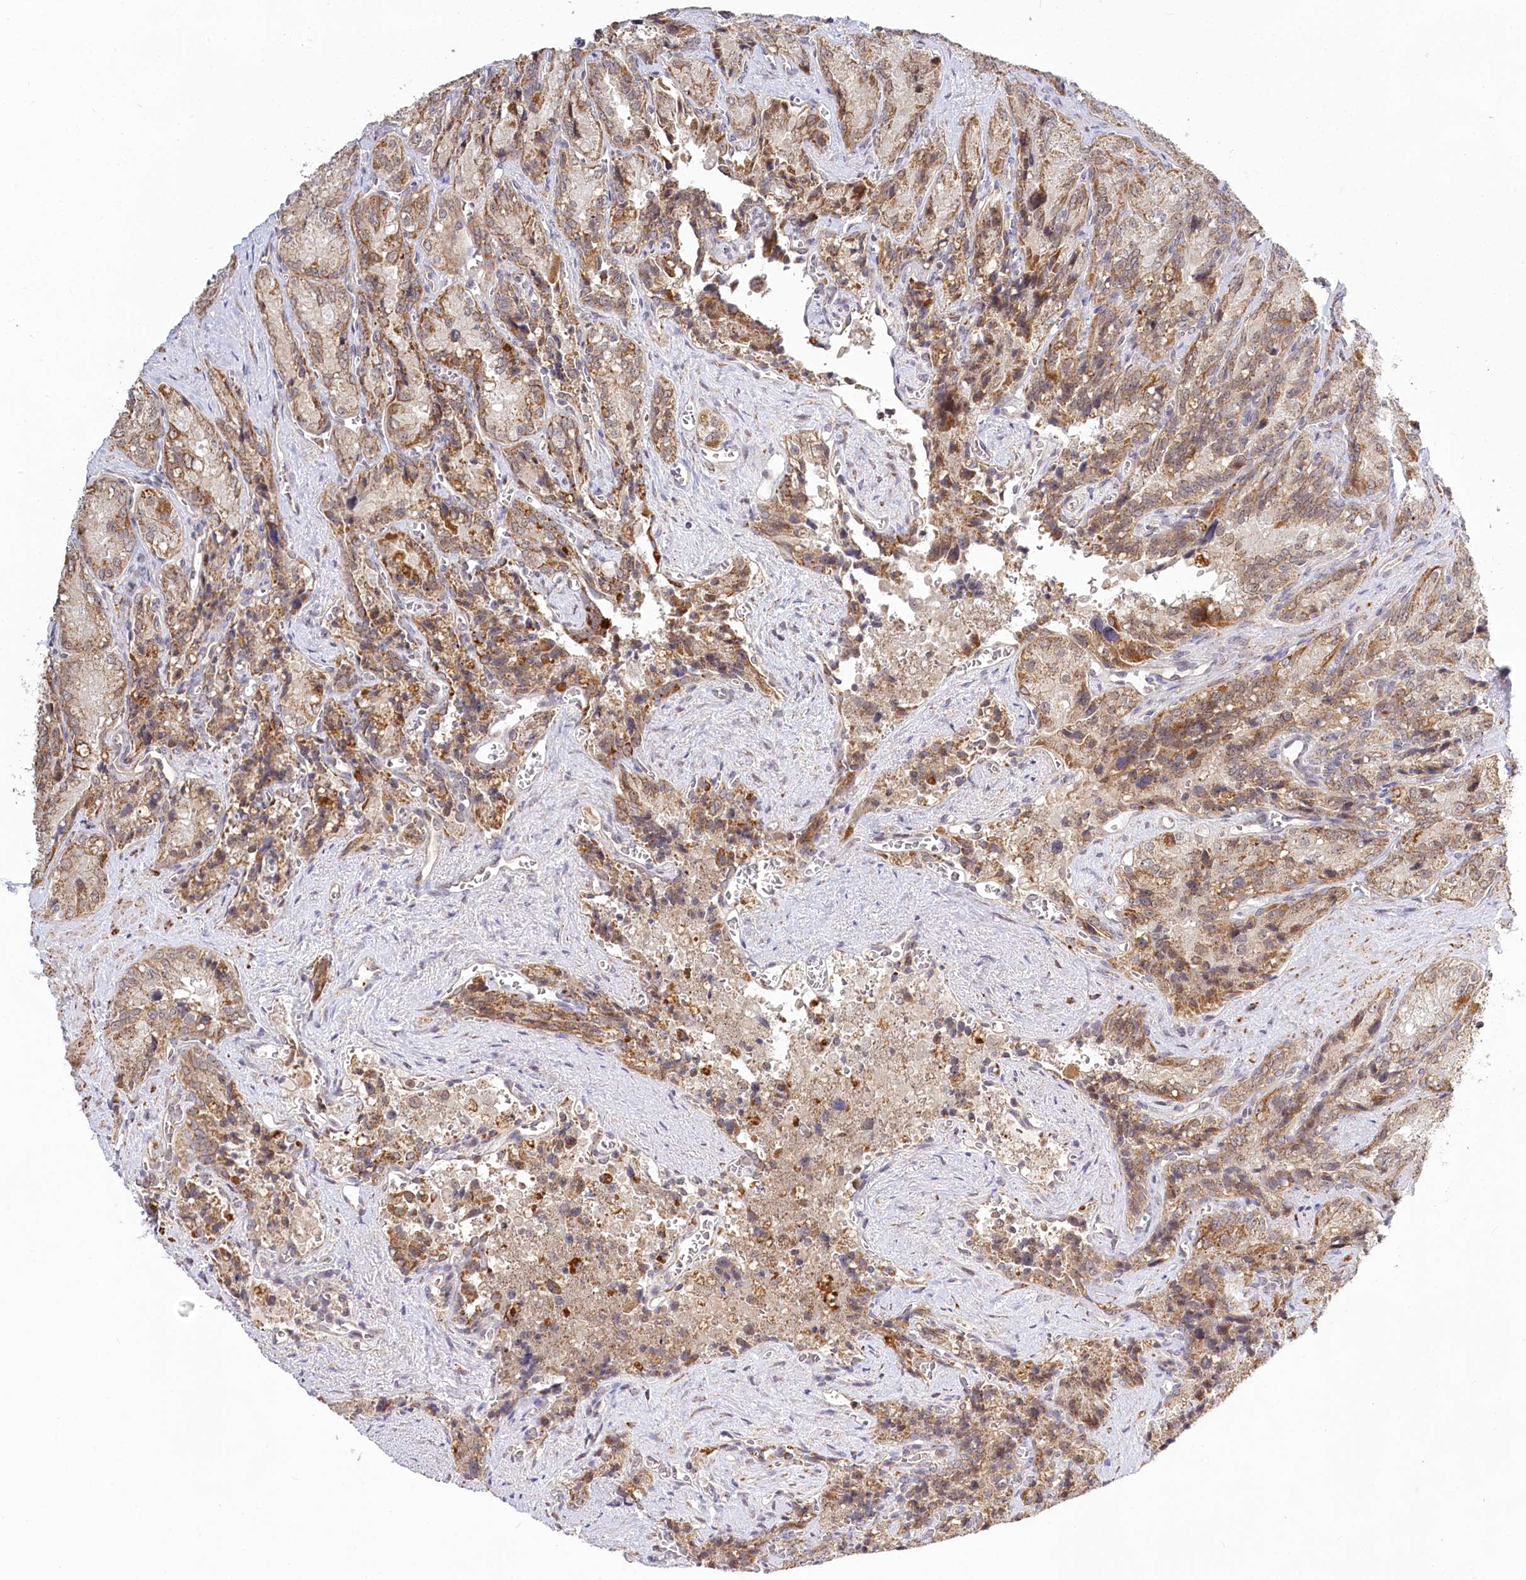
{"staining": {"intensity": "moderate", "quantity": ">75%", "location": "cytoplasmic/membranous"}, "tissue": "seminal vesicle", "cell_type": "Glandular cells", "image_type": "normal", "snomed": [{"axis": "morphology", "description": "Normal tissue, NOS"}, {"axis": "topography", "description": "Seminal veicle"}], "caption": "Glandular cells demonstrate medium levels of moderate cytoplasmic/membranous positivity in approximately >75% of cells in unremarkable human seminal vesicle. Nuclei are stained in blue.", "gene": "RTN4IP1", "patient": {"sex": "male", "age": 62}}